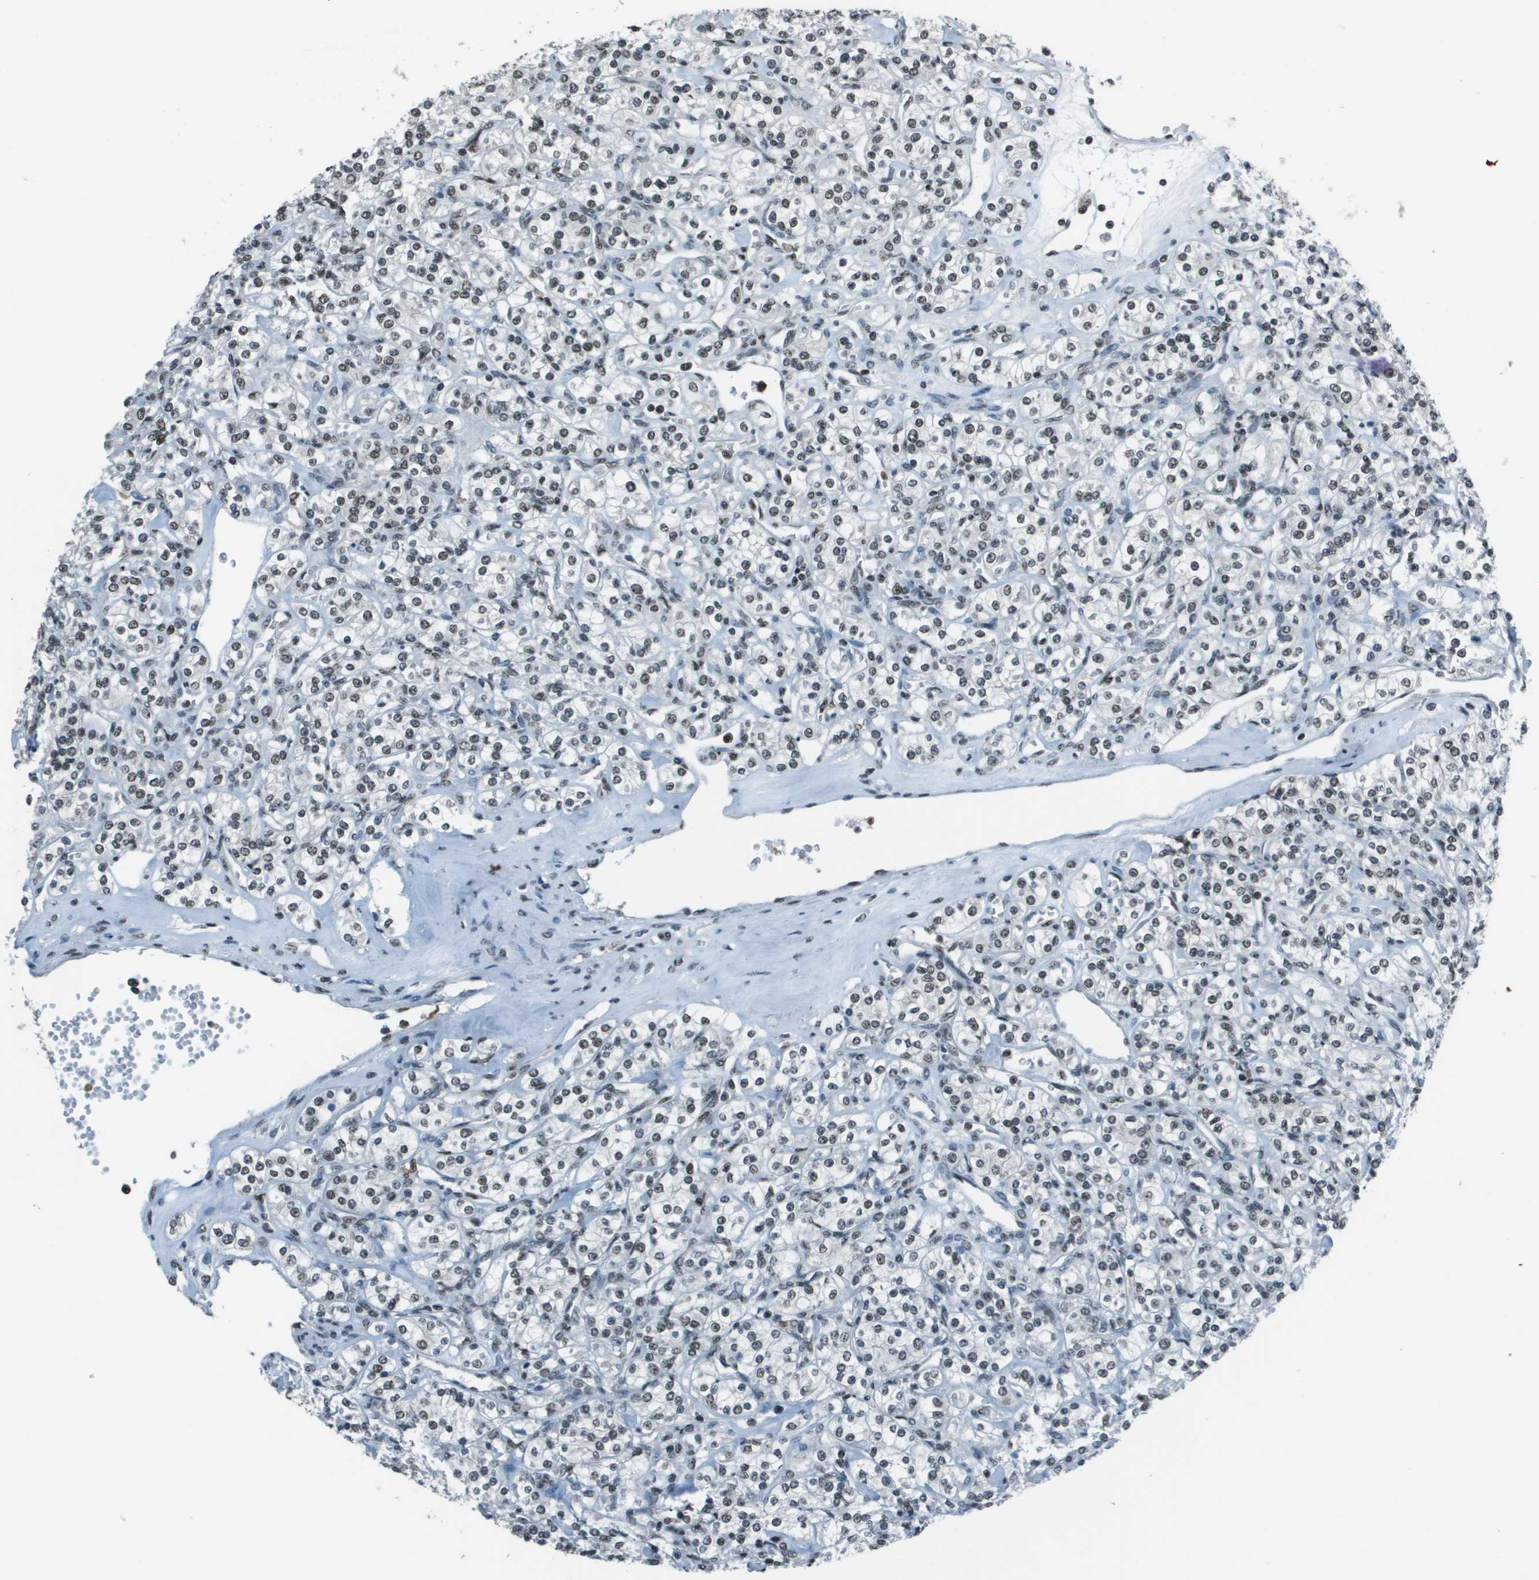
{"staining": {"intensity": "weak", "quantity": ">75%", "location": "nuclear"}, "tissue": "renal cancer", "cell_type": "Tumor cells", "image_type": "cancer", "snomed": [{"axis": "morphology", "description": "Adenocarcinoma, NOS"}, {"axis": "topography", "description": "Kidney"}], "caption": "An IHC micrograph of tumor tissue is shown. Protein staining in brown shows weak nuclear positivity in renal cancer within tumor cells.", "gene": "DEPDC1", "patient": {"sex": "male", "age": 77}}